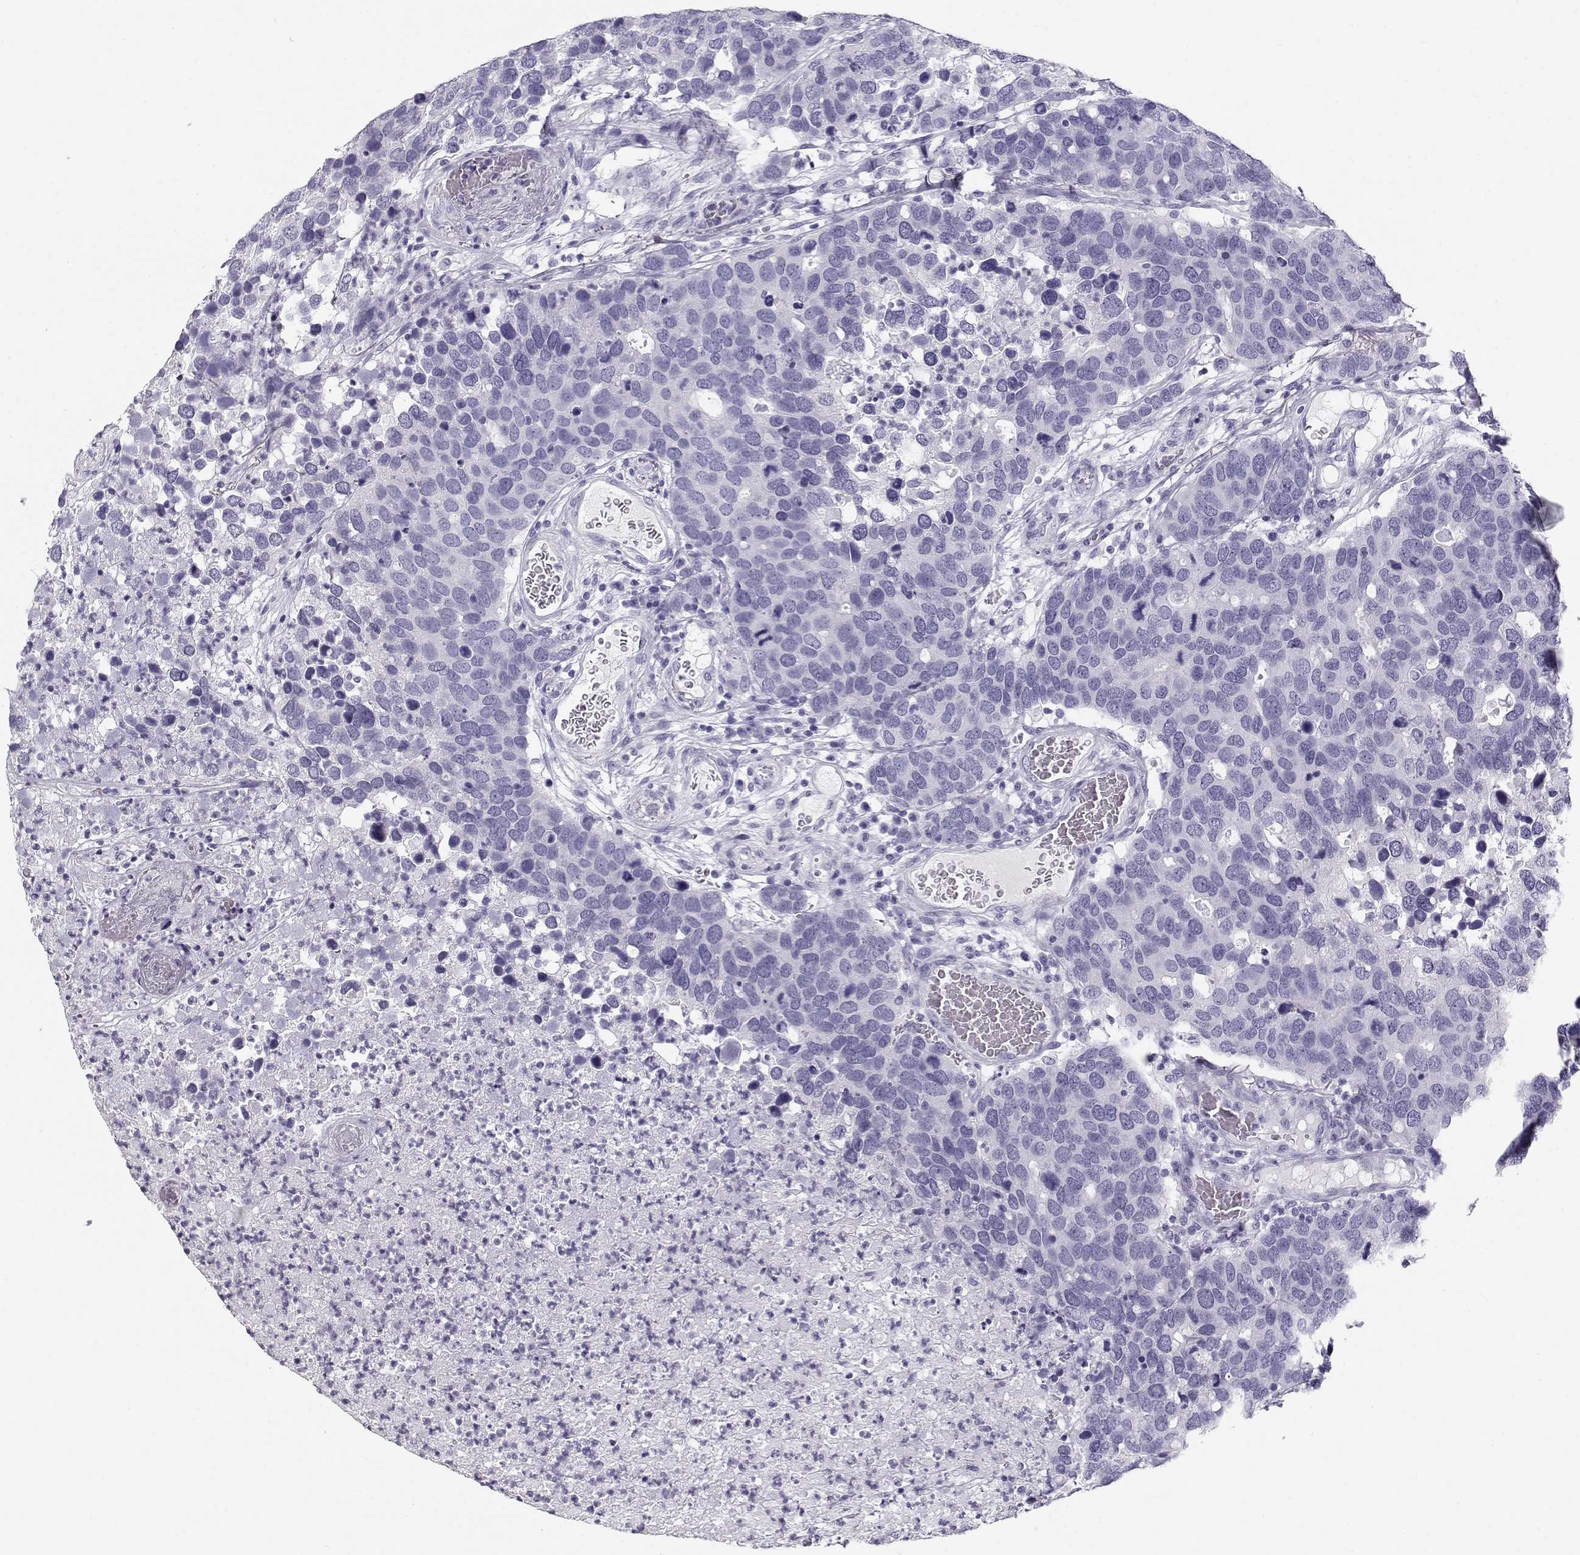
{"staining": {"intensity": "negative", "quantity": "none", "location": "none"}, "tissue": "breast cancer", "cell_type": "Tumor cells", "image_type": "cancer", "snomed": [{"axis": "morphology", "description": "Duct carcinoma"}, {"axis": "topography", "description": "Breast"}], "caption": "Human breast cancer (intraductal carcinoma) stained for a protein using IHC shows no positivity in tumor cells.", "gene": "MAGEC1", "patient": {"sex": "female", "age": 83}}